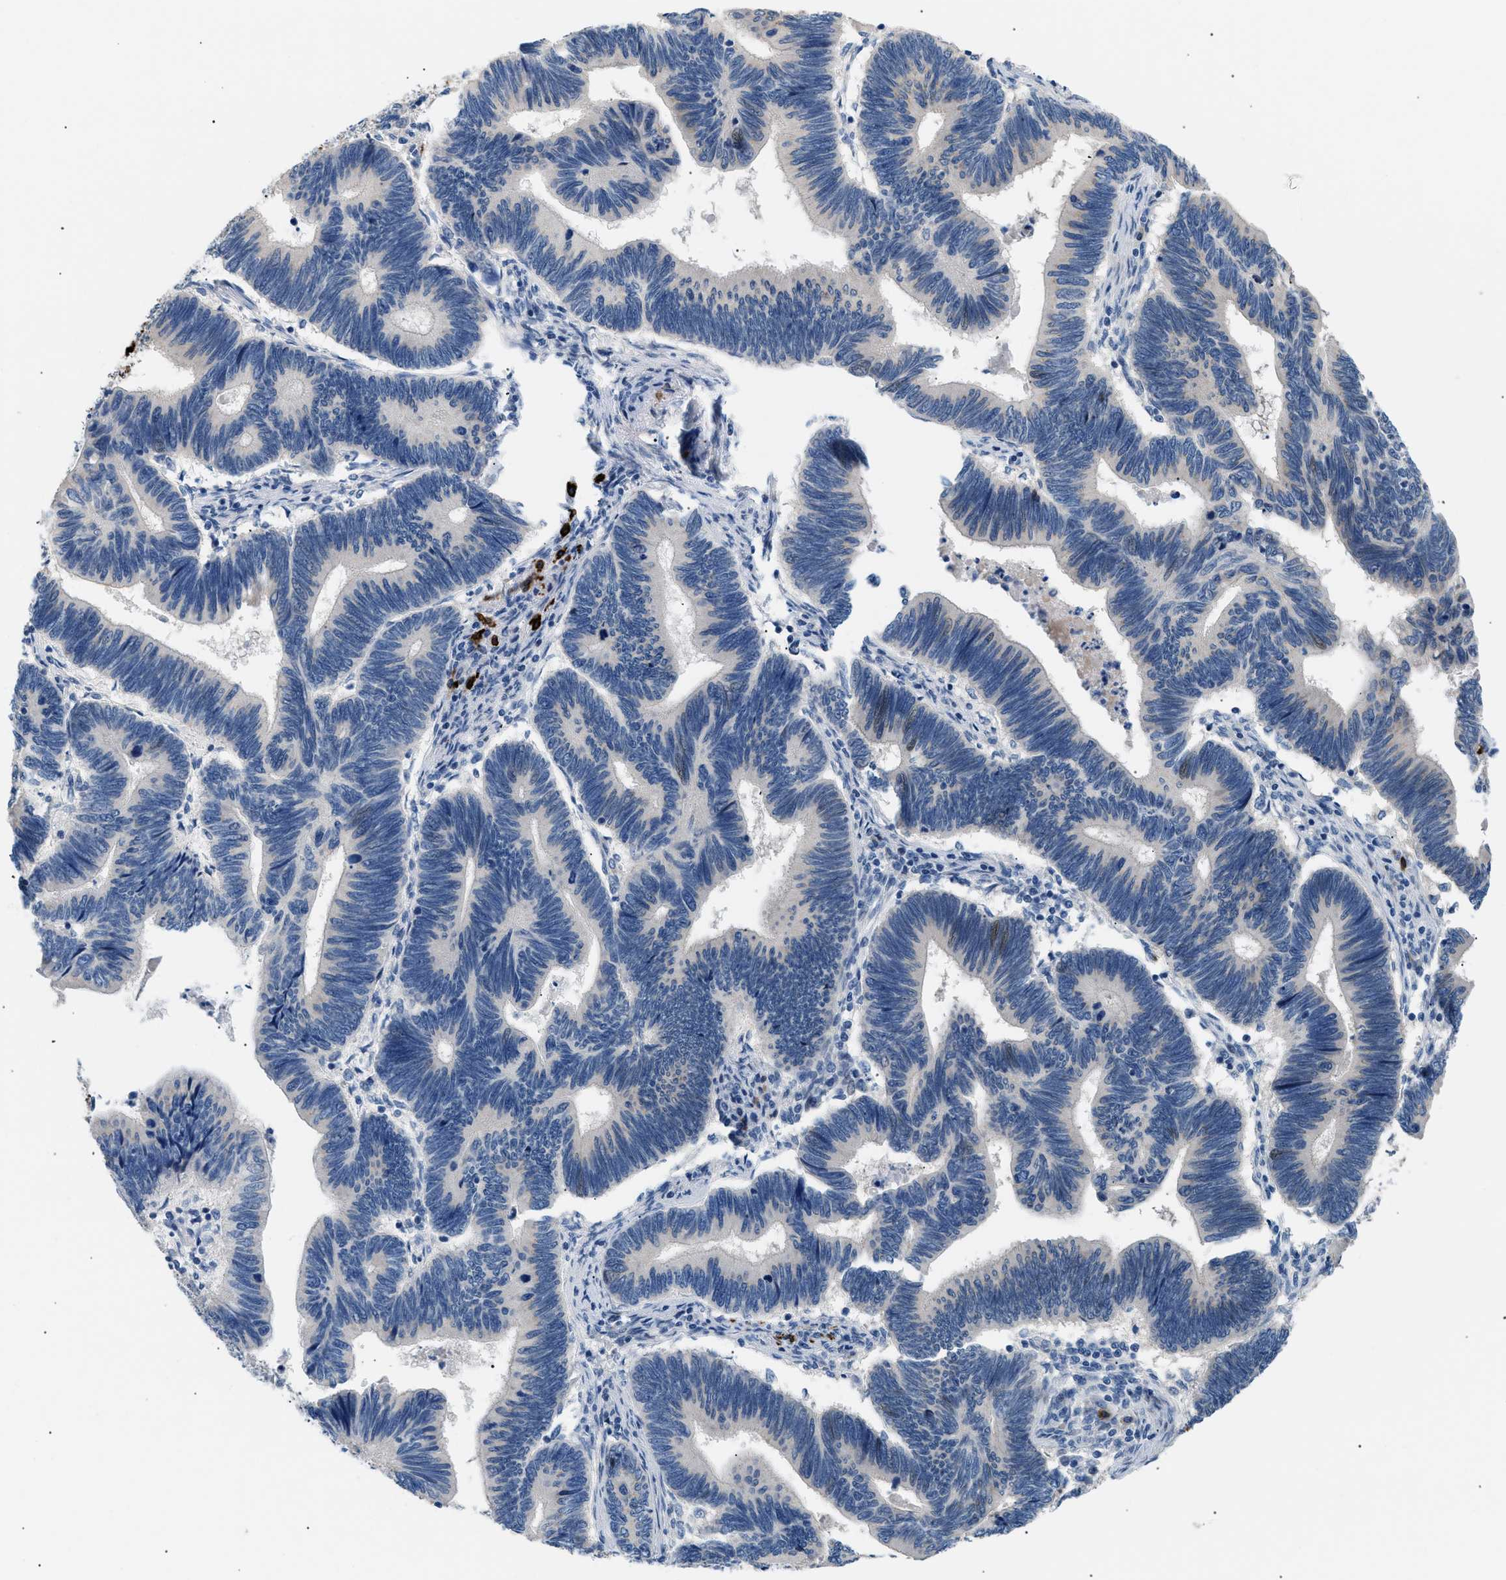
{"staining": {"intensity": "negative", "quantity": "none", "location": "none"}, "tissue": "pancreatic cancer", "cell_type": "Tumor cells", "image_type": "cancer", "snomed": [{"axis": "morphology", "description": "Adenocarcinoma, NOS"}, {"axis": "topography", "description": "Pancreas"}], "caption": "DAB immunohistochemical staining of human pancreatic cancer (adenocarcinoma) exhibits no significant expression in tumor cells.", "gene": "ICA1", "patient": {"sex": "female", "age": 70}}